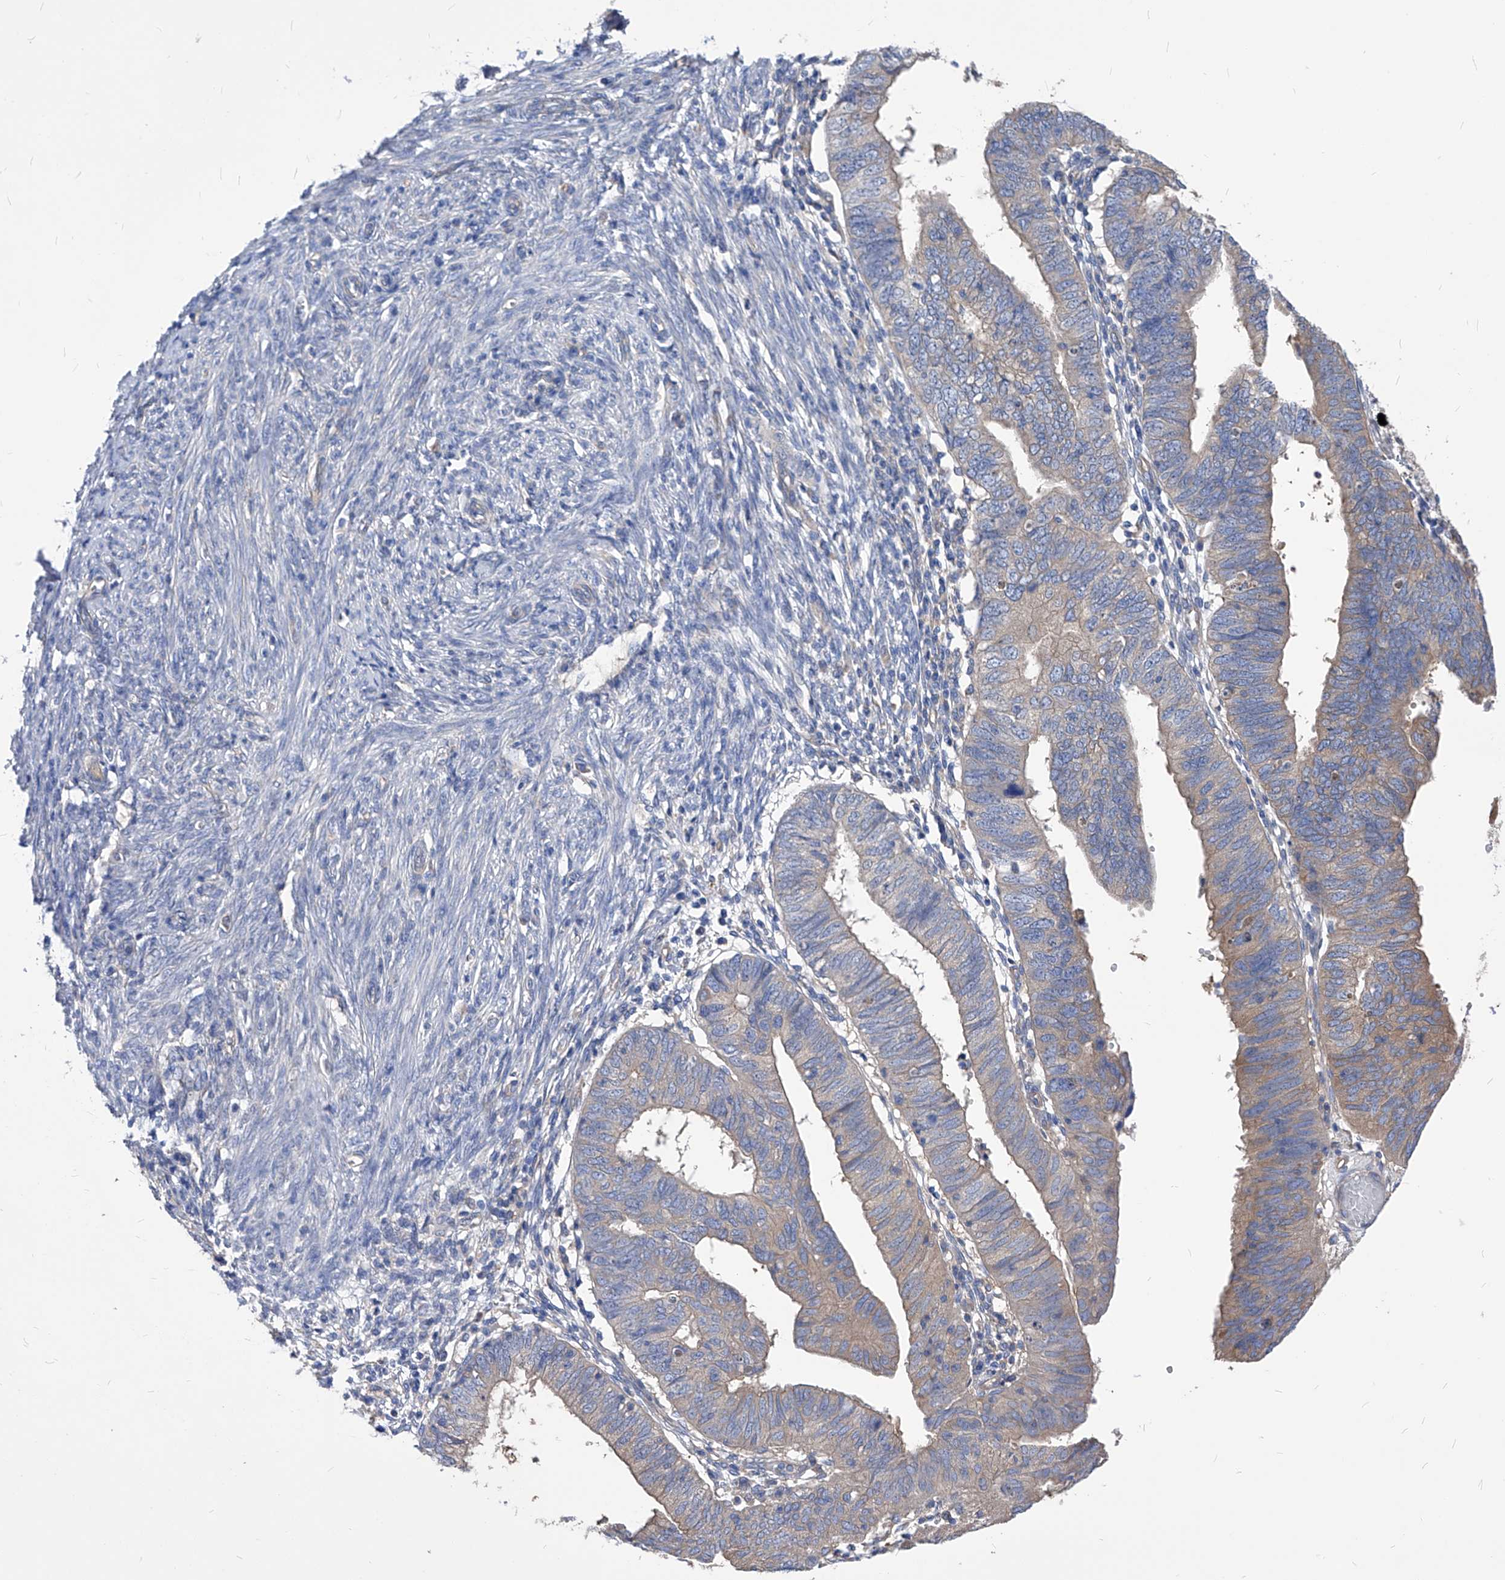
{"staining": {"intensity": "weak", "quantity": "25%-75%", "location": "cytoplasmic/membranous"}, "tissue": "endometrial cancer", "cell_type": "Tumor cells", "image_type": "cancer", "snomed": [{"axis": "morphology", "description": "Adenocarcinoma, NOS"}, {"axis": "topography", "description": "Uterus"}], "caption": "This is a histology image of immunohistochemistry (IHC) staining of endometrial cancer, which shows weak positivity in the cytoplasmic/membranous of tumor cells.", "gene": "XPNPEP1", "patient": {"sex": "female", "age": 77}}